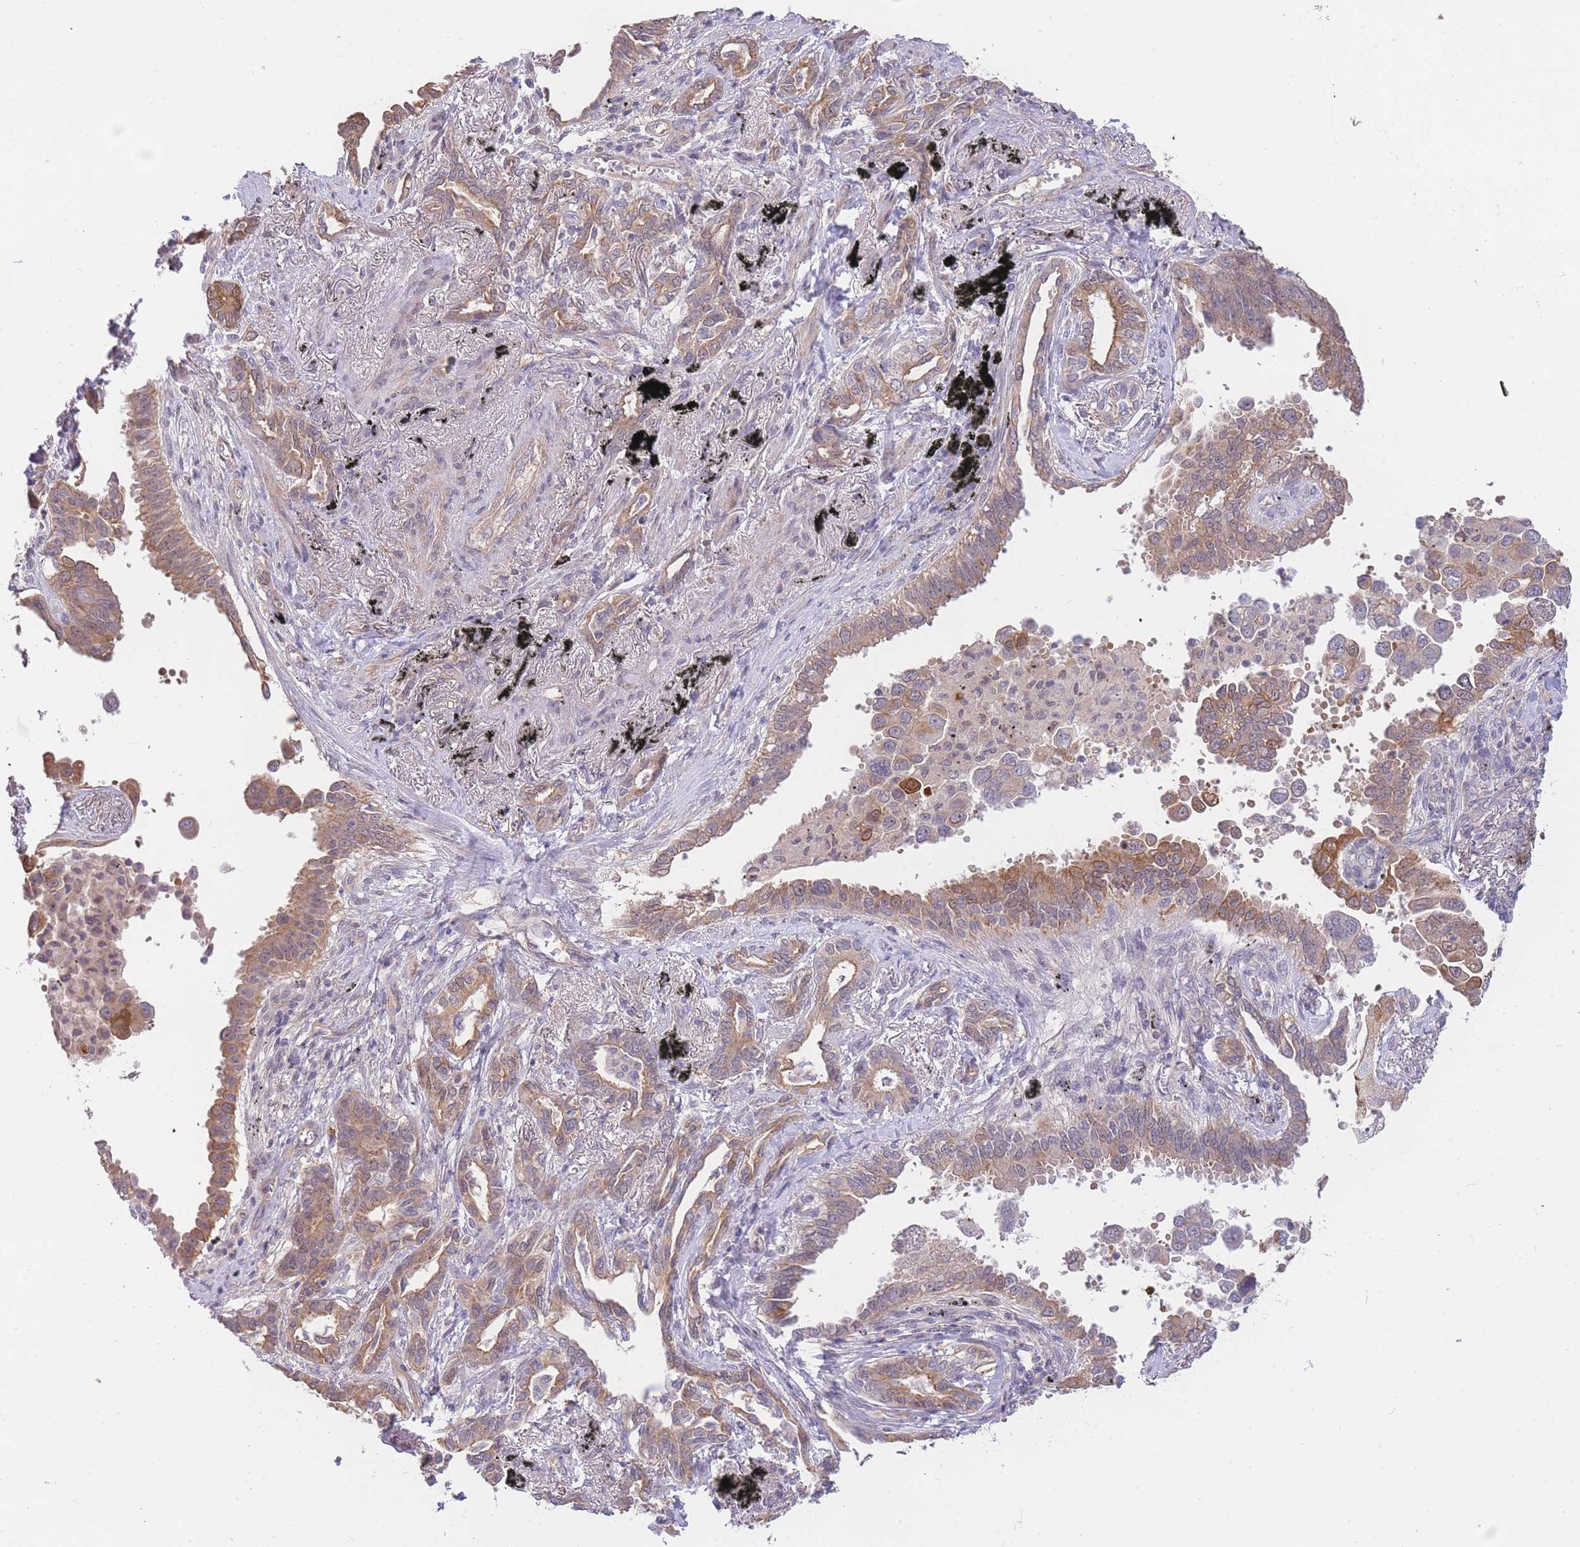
{"staining": {"intensity": "moderate", "quantity": "25%-75%", "location": "cytoplasmic/membranous"}, "tissue": "lung cancer", "cell_type": "Tumor cells", "image_type": "cancer", "snomed": [{"axis": "morphology", "description": "Adenocarcinoma, NOS"}, {"axis": "topography", "description": "Lung"}], "caption": "This histopathology image demonstrates lung adenocarcinoma stained with immunohistochemistry to label a protein in brown. The cytoplasmic/membranous of tumor cells show moderate positivity for the protein. Nuclei are counter-stained blue.", "gene": "SMC6", "patient": {"sex": "male", "age": 67}}